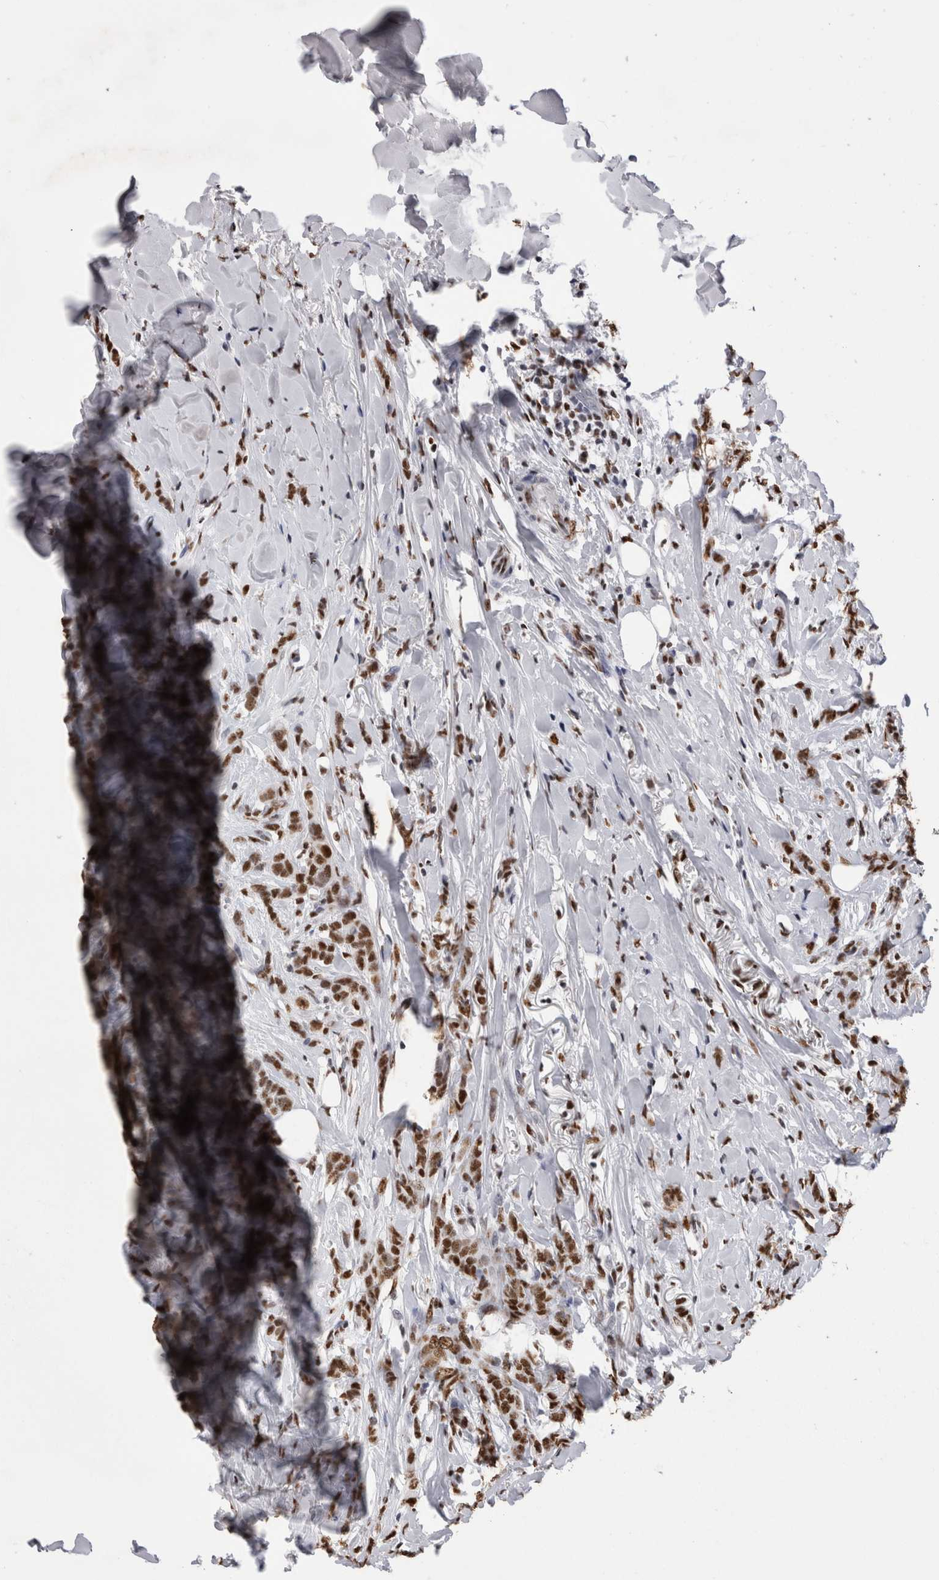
{"staining": {"intensity": "strong", "quantity": ">75%", "location": "nuclear"}, "tissue": "breast cancer", "cell_type": "Tumor cells", "image_type": "cancer", "snomed": [{"axis": "morphology", "description": "Lobular carcinoma"}, {"axis": "topography", "description": "Skin"}, {"axis": "topography", "description": "Breast"}], "caption": "Immunohistochemistry (IHC) histopathology image of neoplastic tissue: breast cancer (lobular carcinoma) stained using IHC exhibits high levels of strong protein expression localized specifically in the nuclear of tumor cells, appearing as a nuclear brown color.", "gene": "ALPK3", "patient": {"sex": "female", "age": 46}}